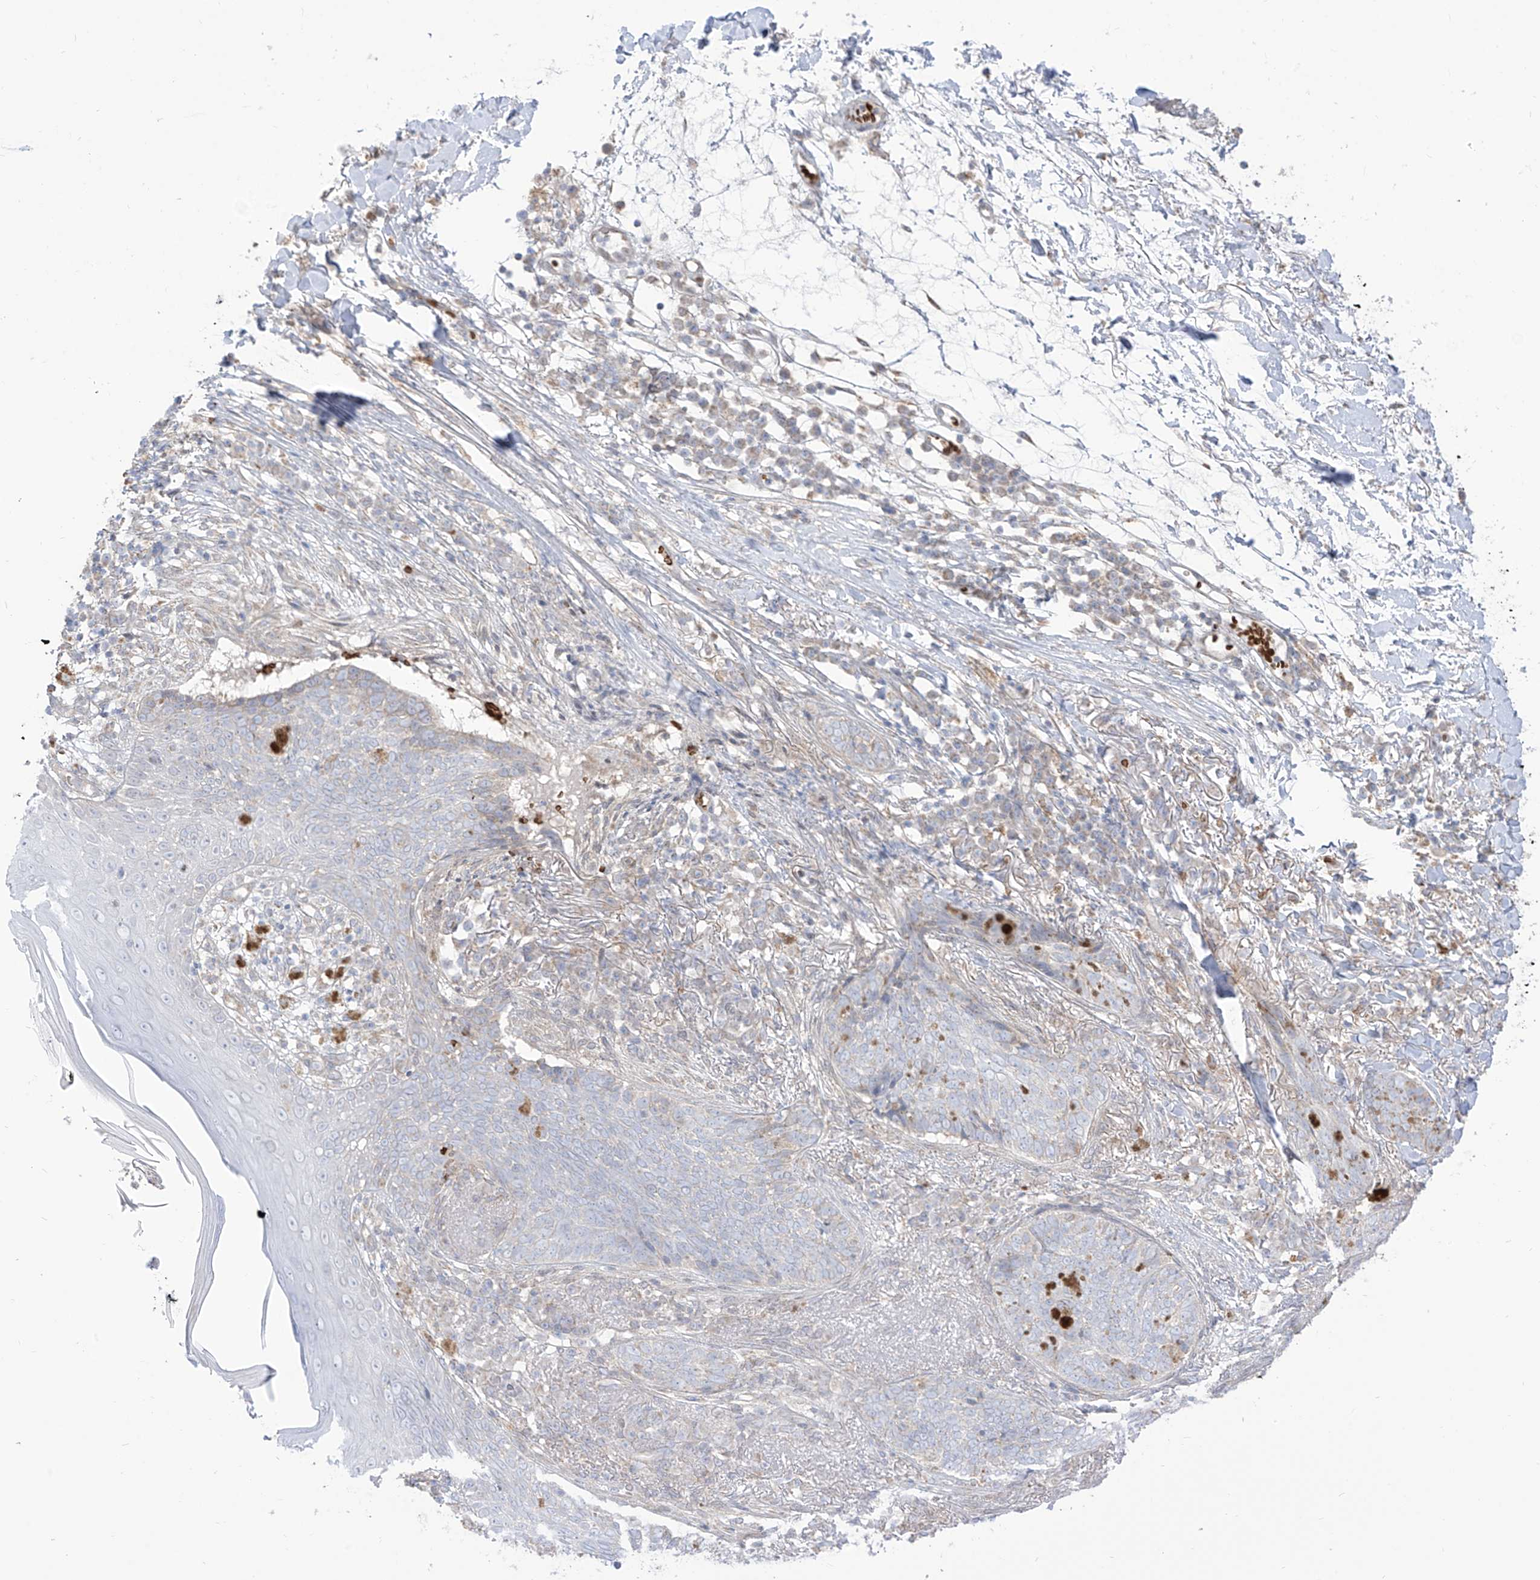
{"staining": {"intensity": "negative", "quantity": "none", "location": "none"}, "tissue": "skin cancer", "cell_type": "Tumor cells", "image_type": "cancer", "snomed": [{"axis": "morphology", "description": "Basal cell carcinoma"}, {"axis": "topography", "description": "Skin"}], "caption": "The micrograph displays no staining of tumor cells in basal cell carcinoma (skin). The staining is performed using DAB brown chromogen with nuclei counter-stained in using hematoxylin.", "gene": "ARHGEF40", "patient": {"sex": "male", "age": 85}}